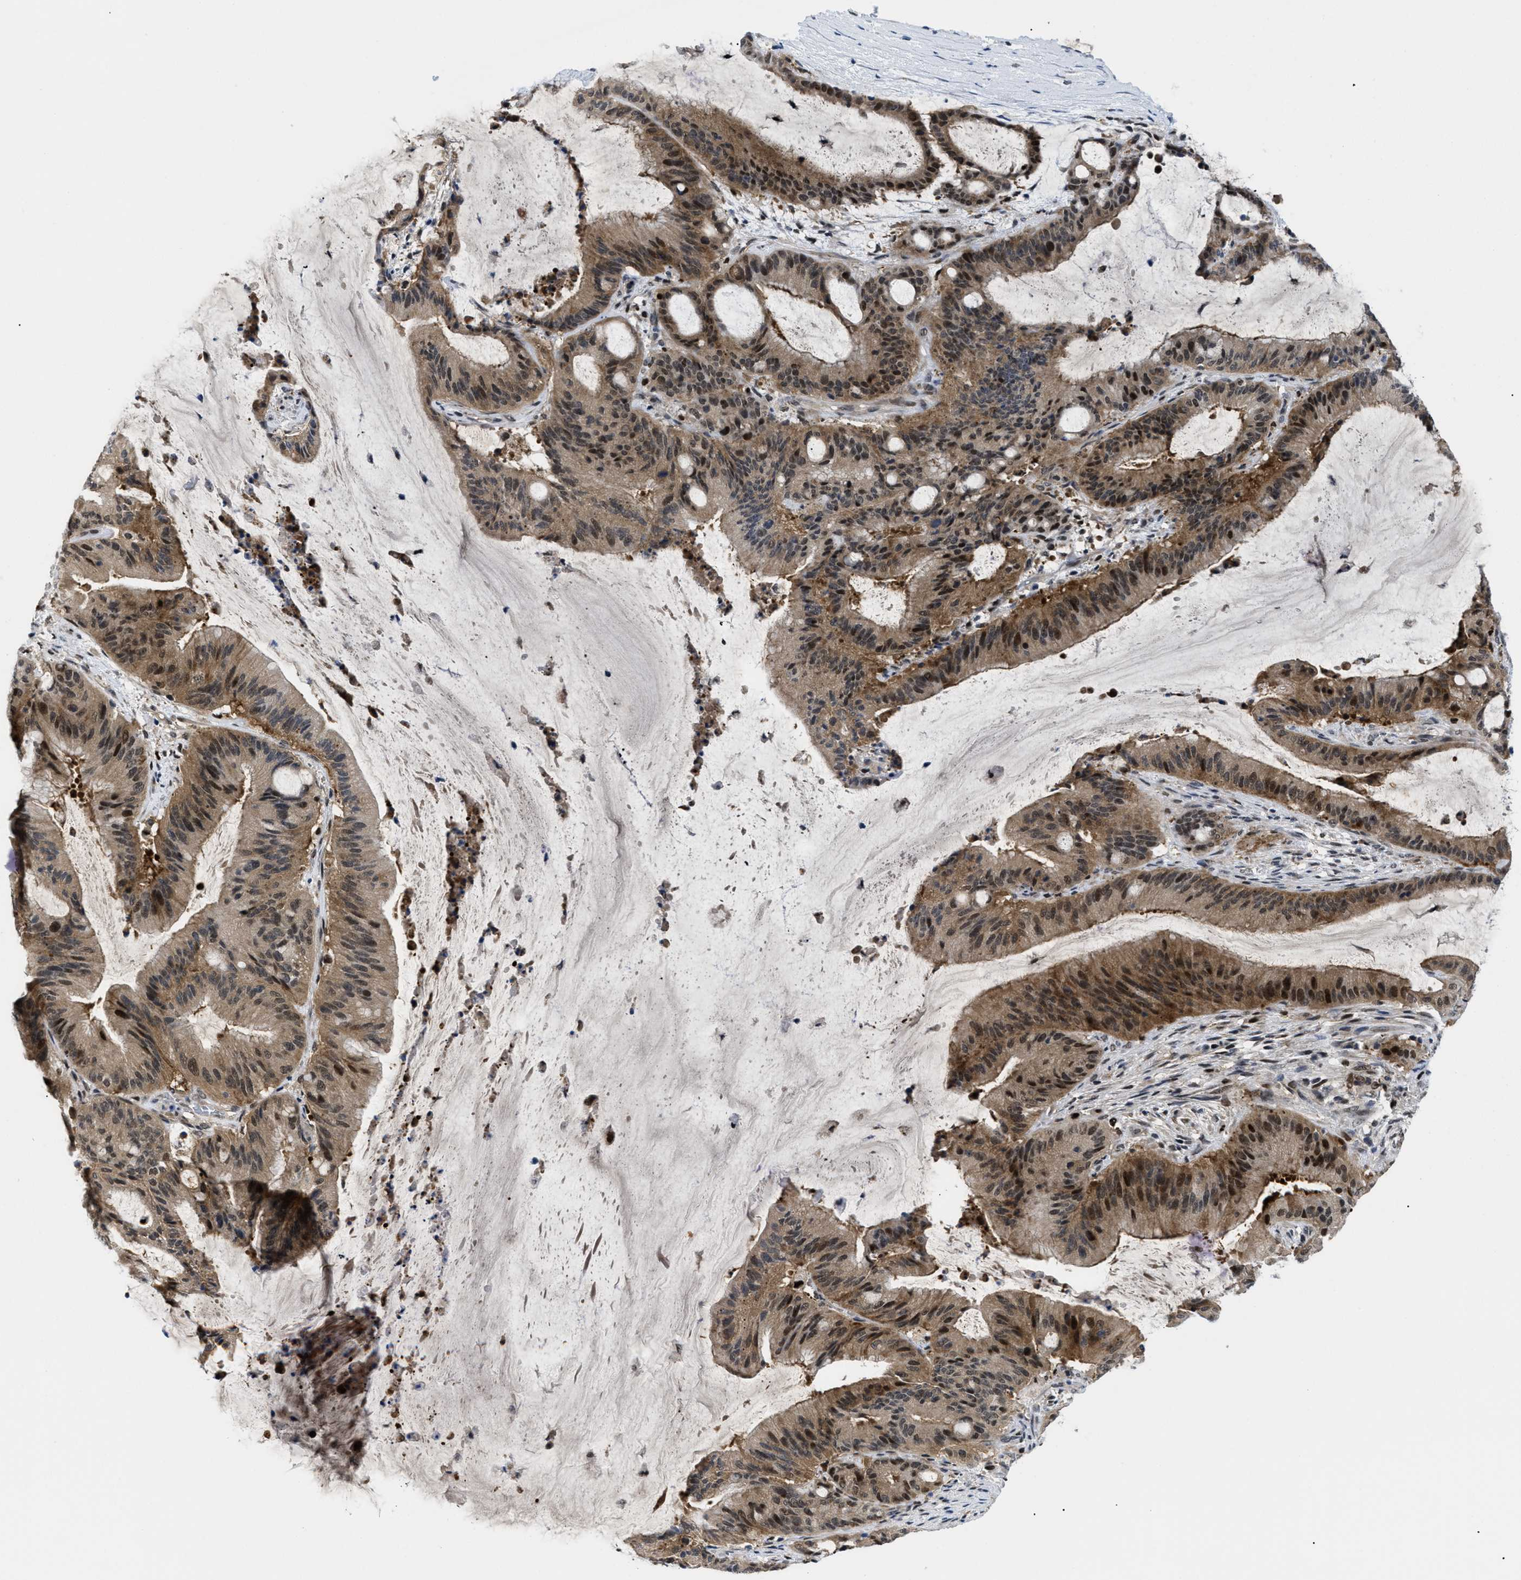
{"staining": {"intensity": "moderate", "quantity": ">75%", "location": "cytoplasmic/membranous,nuclear"}, "tissue": "liver cancer", "cell_type": "Tumor cells", "image_type": "cancer", "snomed": [{"axis": "morphology", "description": "Normal tissue, NOS"}, {"axis": "morphology", "description": "Cholangiocarcinoma"}, {"axis": "topography", "description": "Liver"}, {"axis": "topography", "description": "Peripheral nerve tissue"}], "caption": "High-power microscopy captured an immunohistochemistry photomicrograph of liver cholangiocarcinoma, revealing moderate cytoplasmic/membranous and nuclear positivity in approximately >75% of tumor cells.", "gene": "SLC29A2", "patient": {"sex": "female", "age": 73}}